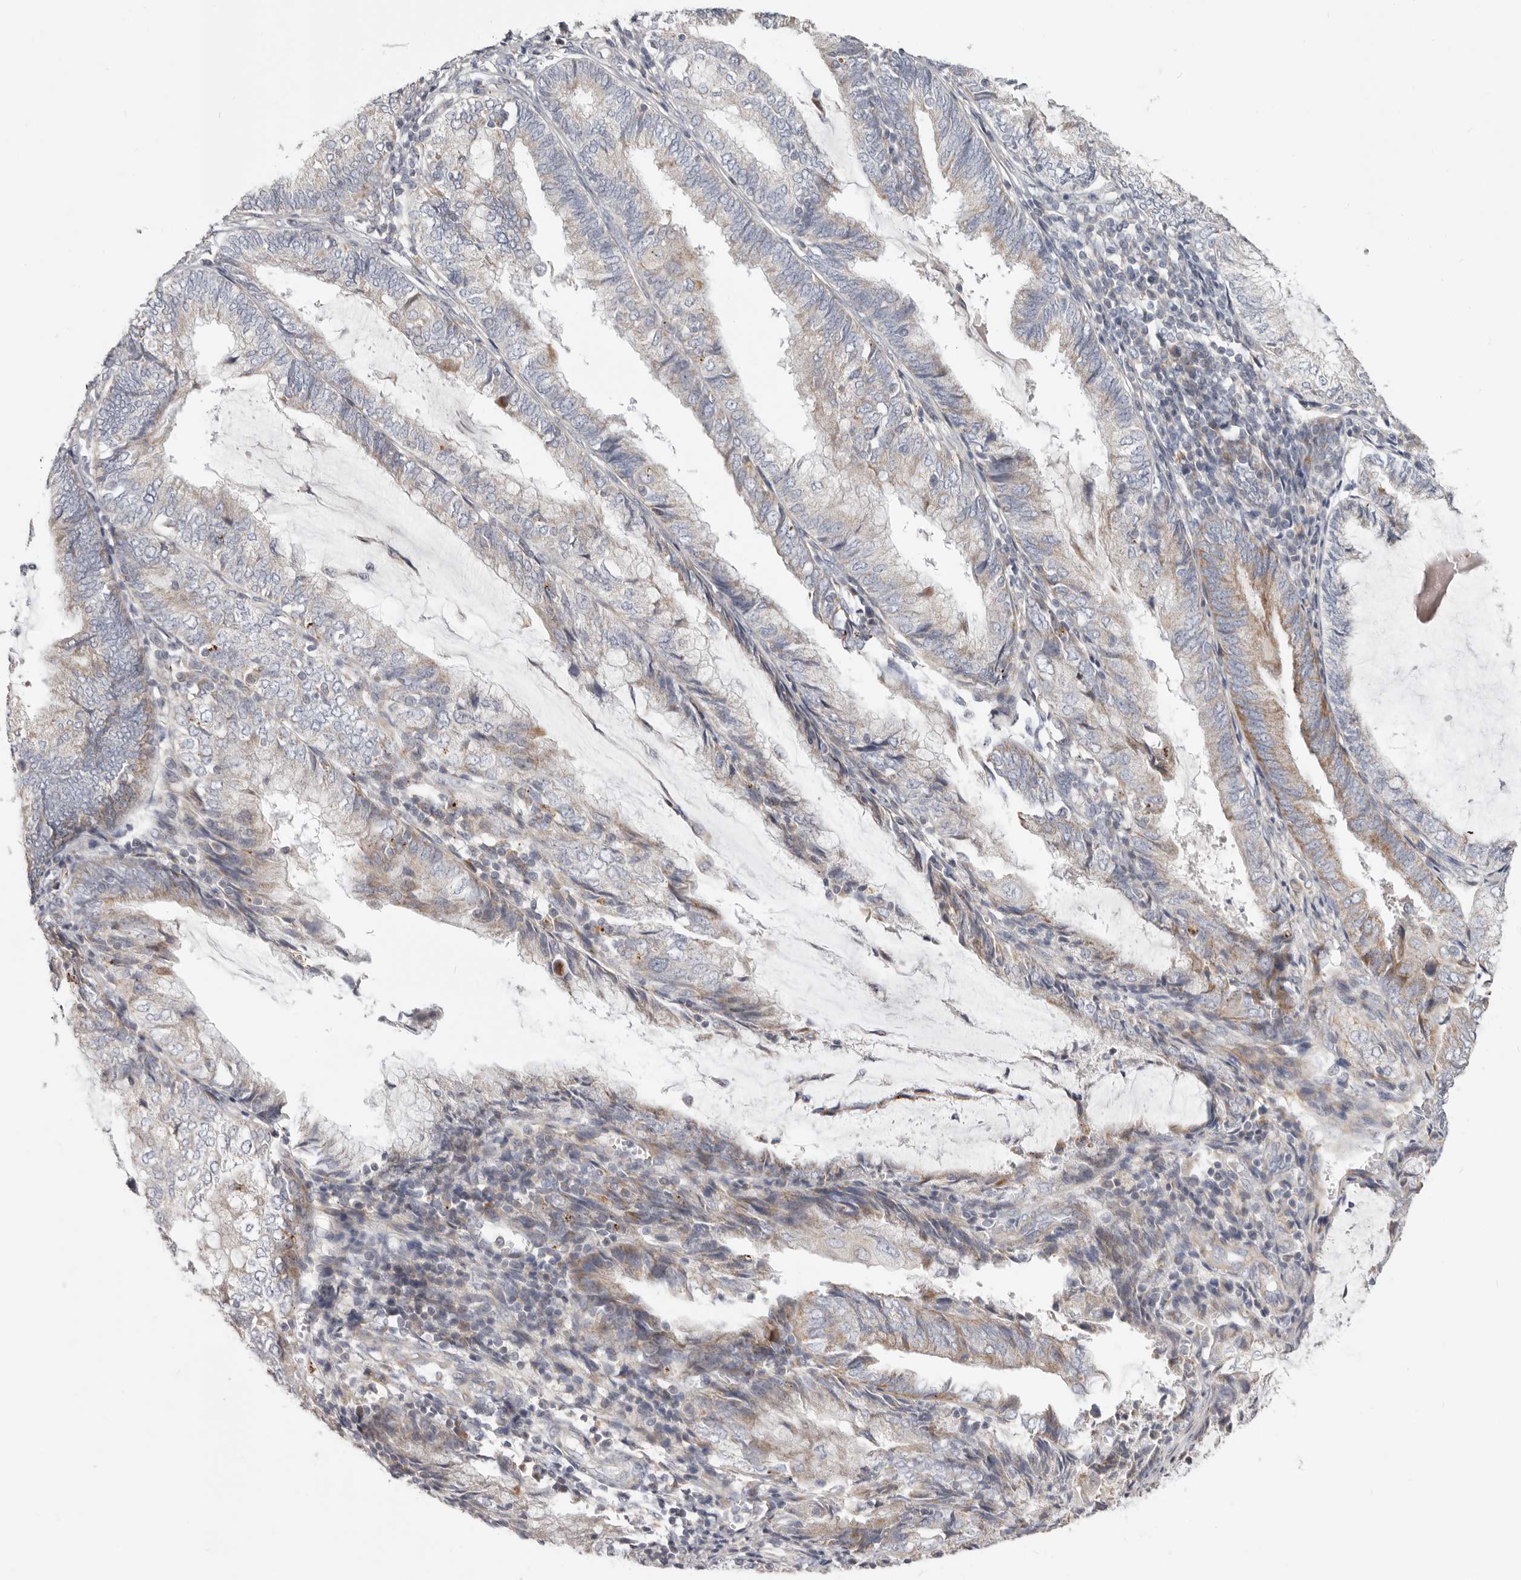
{"staining": {"intensity": "moderate", "quantity": "<25%", "location": "cytoplasmic/membranous"}, "tissue": "endometrial cancer", "cell_type": "Tumor cells", "image_type": "cancer", "snomed": [{"axis": "morphology", "description": "Adenocarcinoma, NOS"}, {"axis": "topography", "description": "Endometrium"}], "caption": "Endometrial cancer was stained to show a protein in brown. There is low levels of moderate cytoplasmic/membranous positivity in approximately <25% of tumor cells.", "gene": "MRPS10", "patient": {"sex": "female", "age": 81}}